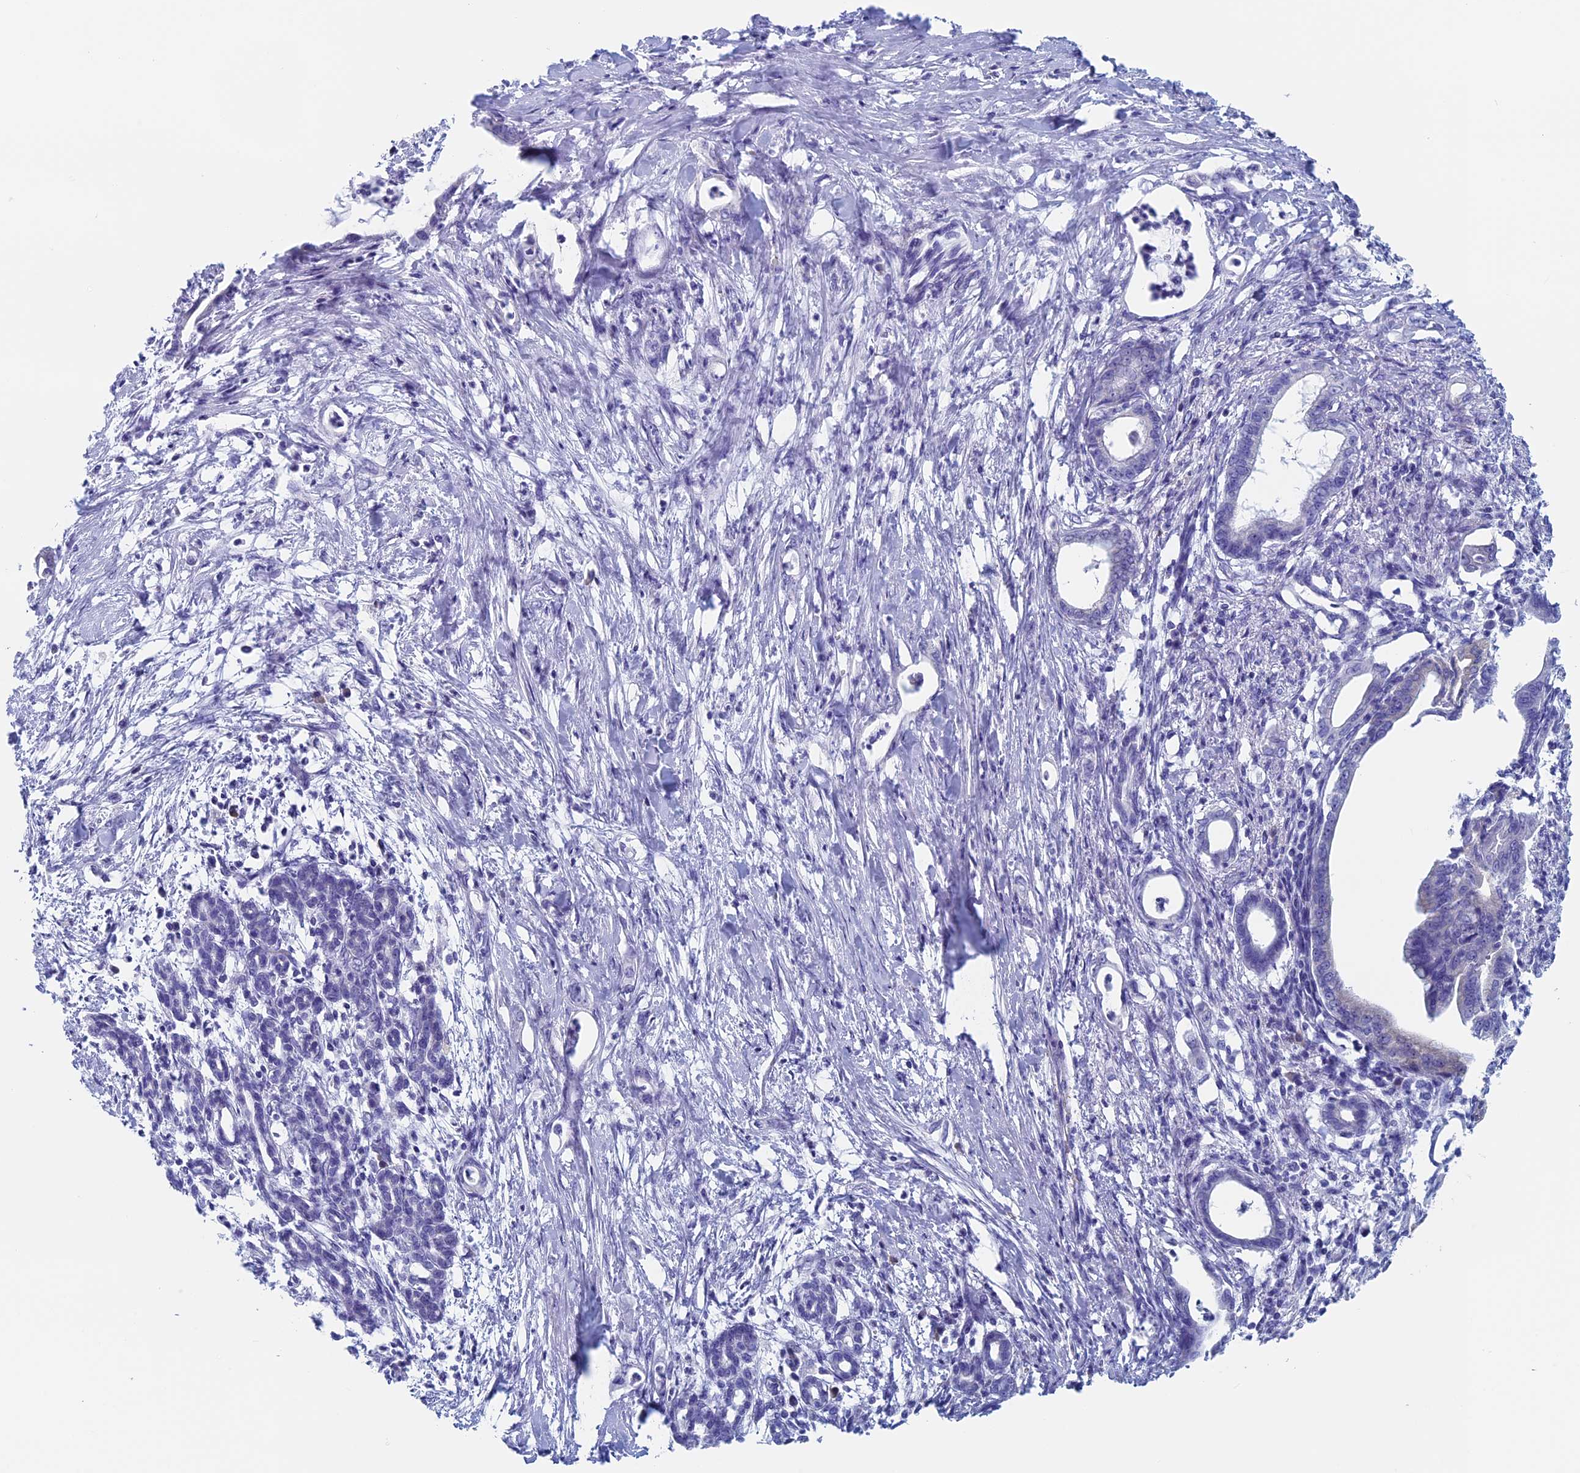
{"staining": {"intensity": "negative", "quantity": "none", "location": "none"}, "tissue": "pancreatic cancer", "cell_type": "Tumor cells", "image_type": "cancer", "snomed": [{"axis": "morphology", "description": "Adenocarcinoma, NOS"}, {"axis": "topography", "description": "Pancreas"}], "caption": "The IHC photomicrograph has no significant positivity in tumor cells of pancreatic cancer (adenocarcinoma) tissue.", "gene": "MAGEB6", "patient": {"sex": "female", "age": 55}}